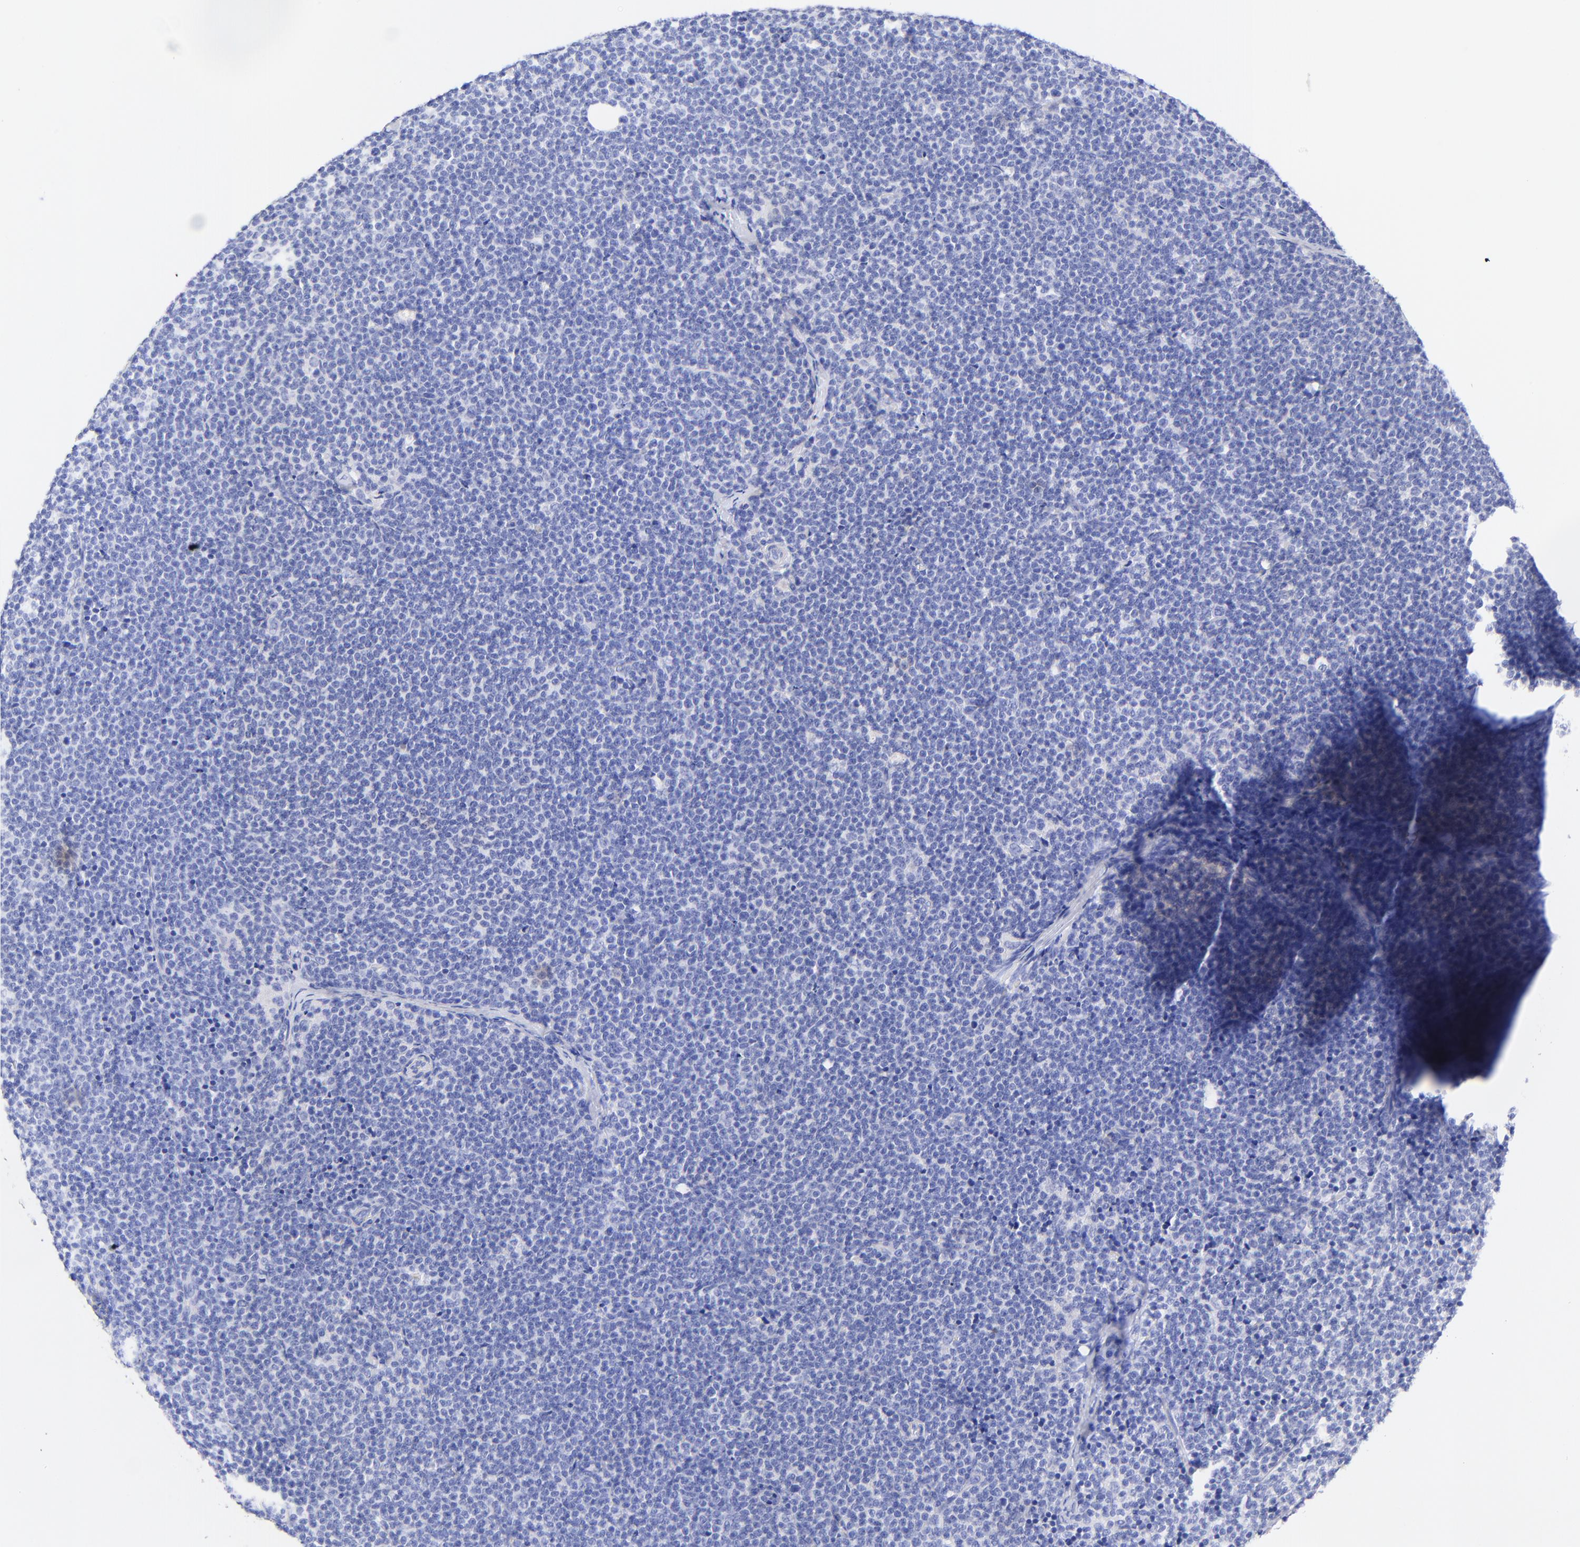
{"staining": {"intensity": "negative", "quantity": "none", "location": "none"}, "tissue": "lymphoma", "cell_type": "Tumor cells", "image_type": "cancer", "snomed": [{"axis": "morphology", "description": "Malignant lymphoma, non-Hodgkin's type, High grade"}, {"axis": "topography", "description": "Lymph node"}], "caption": "Protein analysis of high-grade malignant lymphoma, non-Hodgkin's type displays no significant staining in tumor cells.", "gene": "KRT19", "patient": {"sex": "female", "age": 58}}